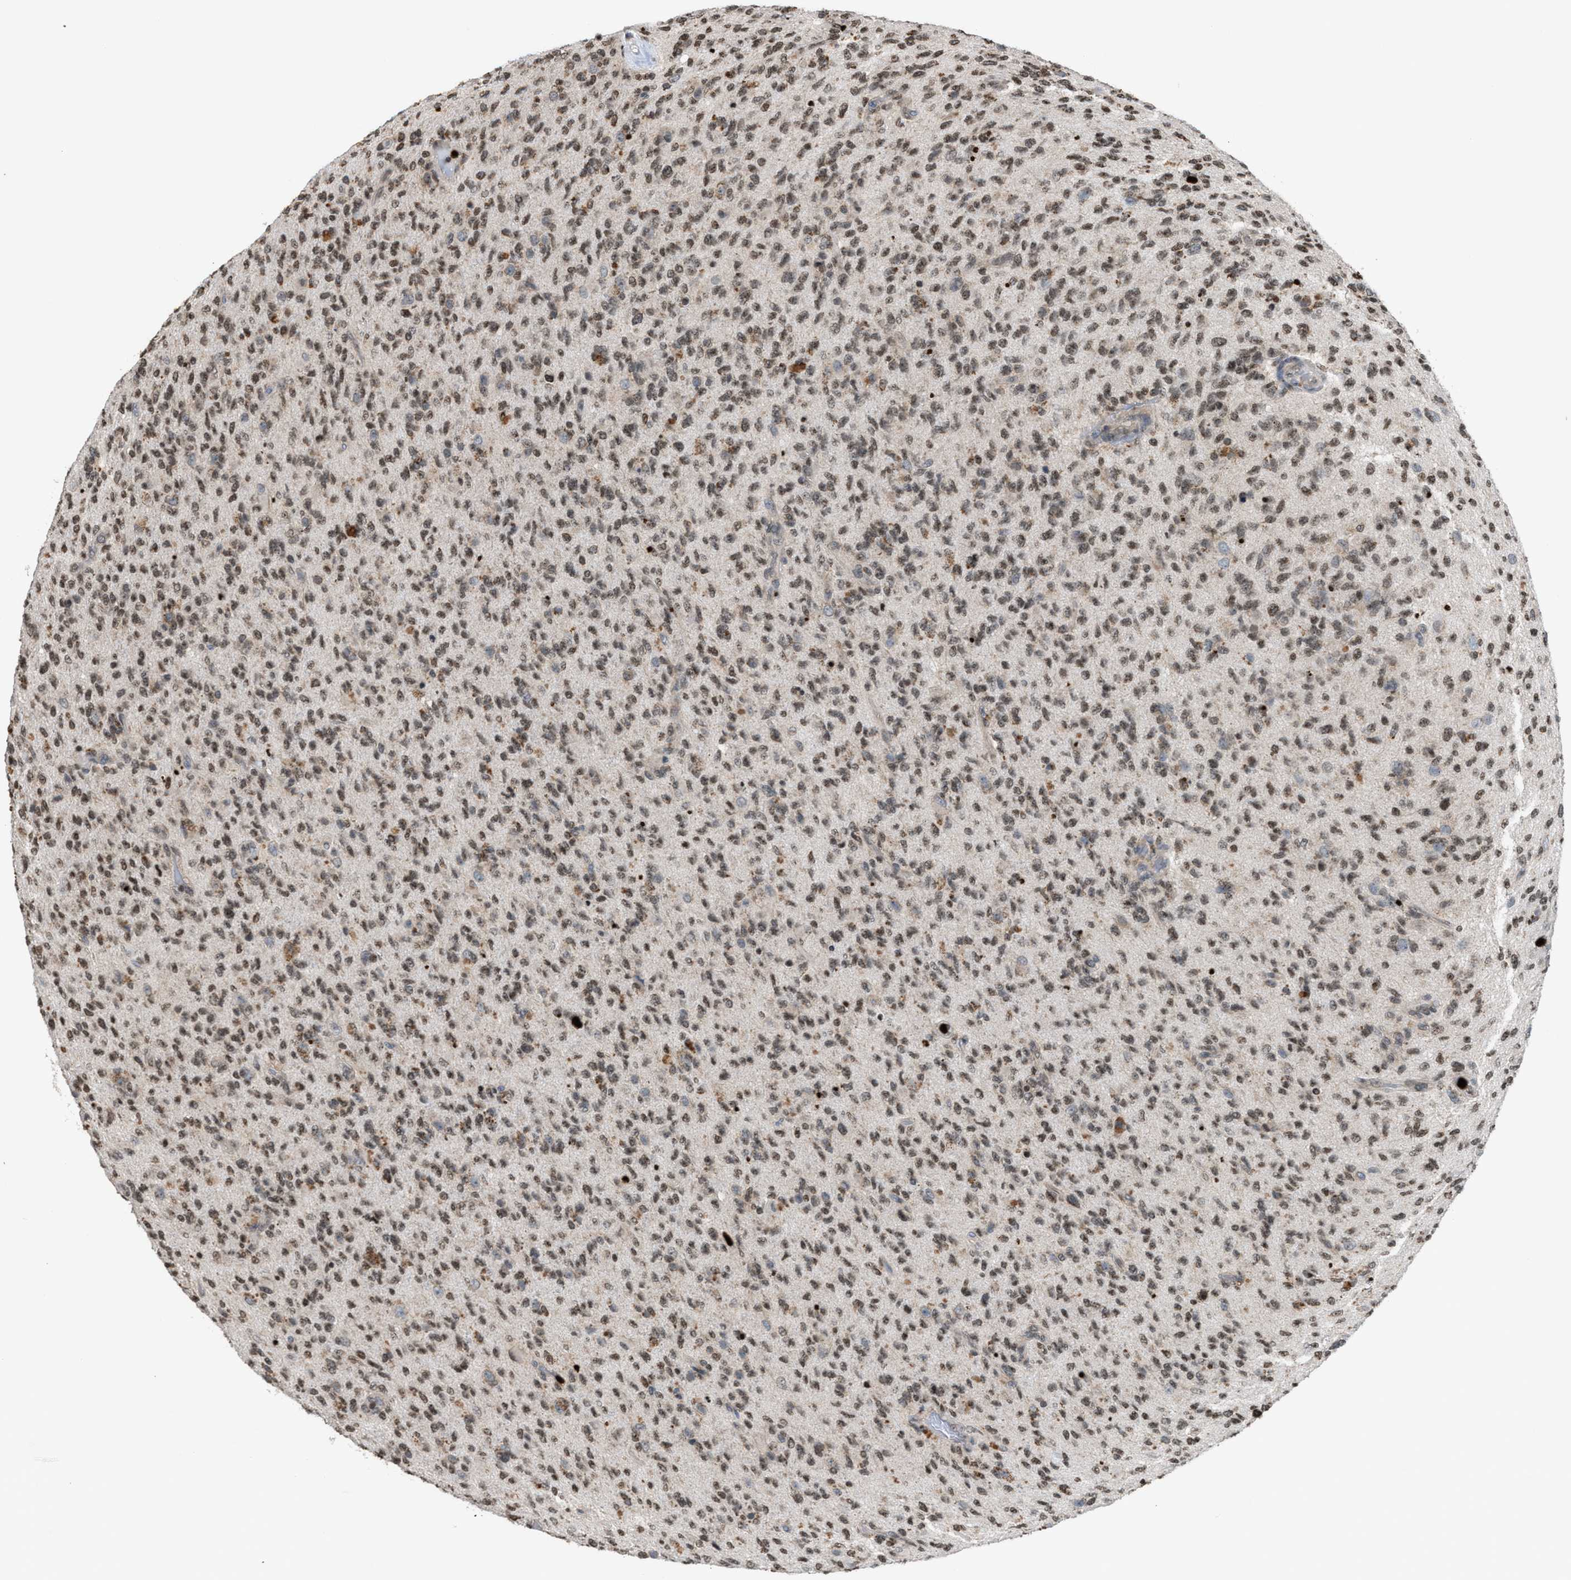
{"staining": {"intensity": "moderate", "quantity": ">75%", "location": "nuclear"}, "tissue": "glioma", "cell_type": "Tumor cells", "image_type": "cancer", "snomed": [{"axis": "morphology", "description": "Glioma, malignant, High grade"}, {"axis": "topography", "description": "Brain"}], "caption": "Malignant glioma (high-grade) stained with a protein marker exhibits moderate staining in tumor cells.", "gene": "PRUNE2", "patient": {"sex": "male", "age": 71}}